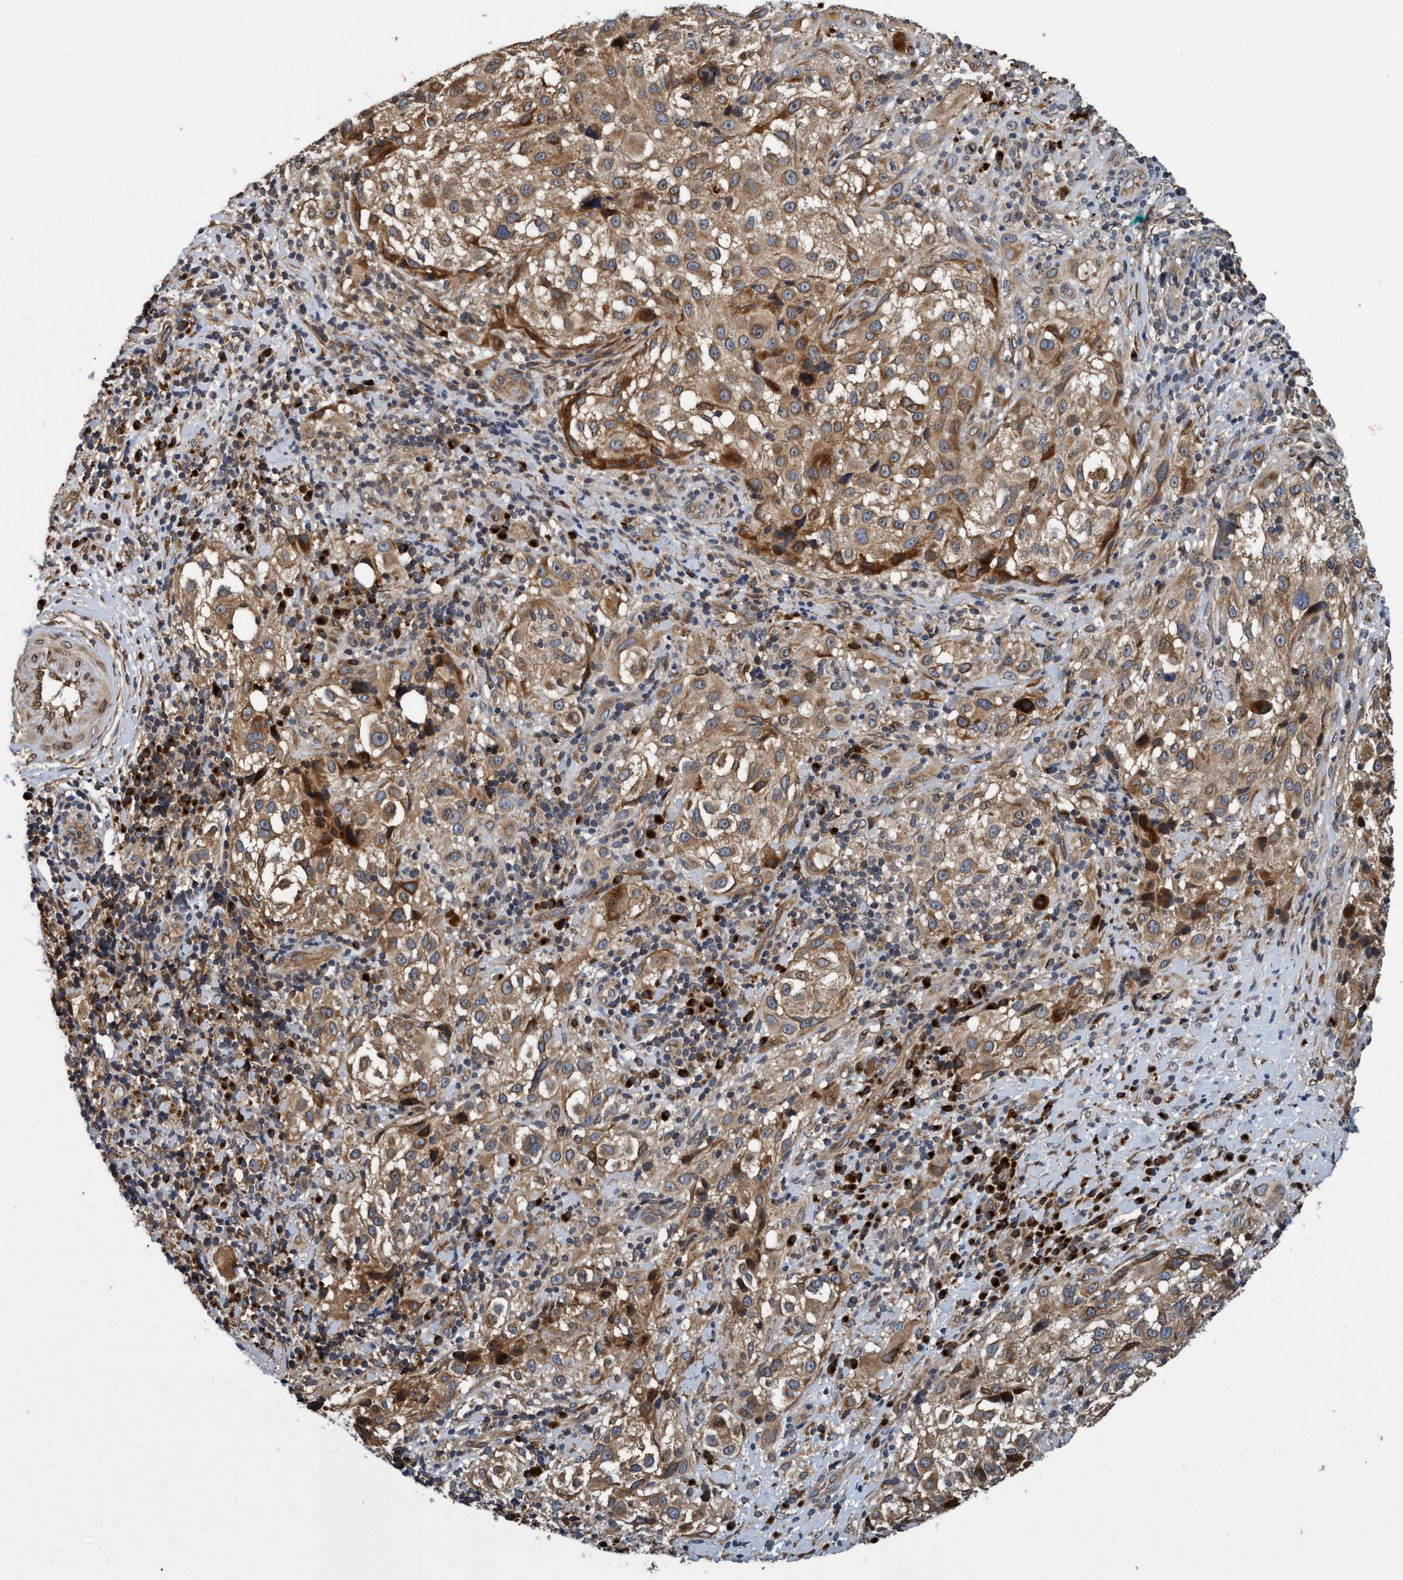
{"staining": {"intensity": "moderate", "quantity": ">75%", "location": "cytoplasmic/membranous"}, "tissue": "melanoma", "cell_type": "Tumor cells", "image_type": "cancer", "snomed": [{"axis": "morphology", "description": "Necrosis, NOS"}, {"axis": "morphology", "description": "Malignant melanoma, NOS"}, {"axis": "topography", "description": "Skin"}], "caption": "About >75% of tumor cells in human melanoma exhibit moderate cytoplasmic/membranous protein expression as visualized by brown immunohistochemical staining.", "gene": "MACC1", "patient": {"sex": "female", "age": 87}}